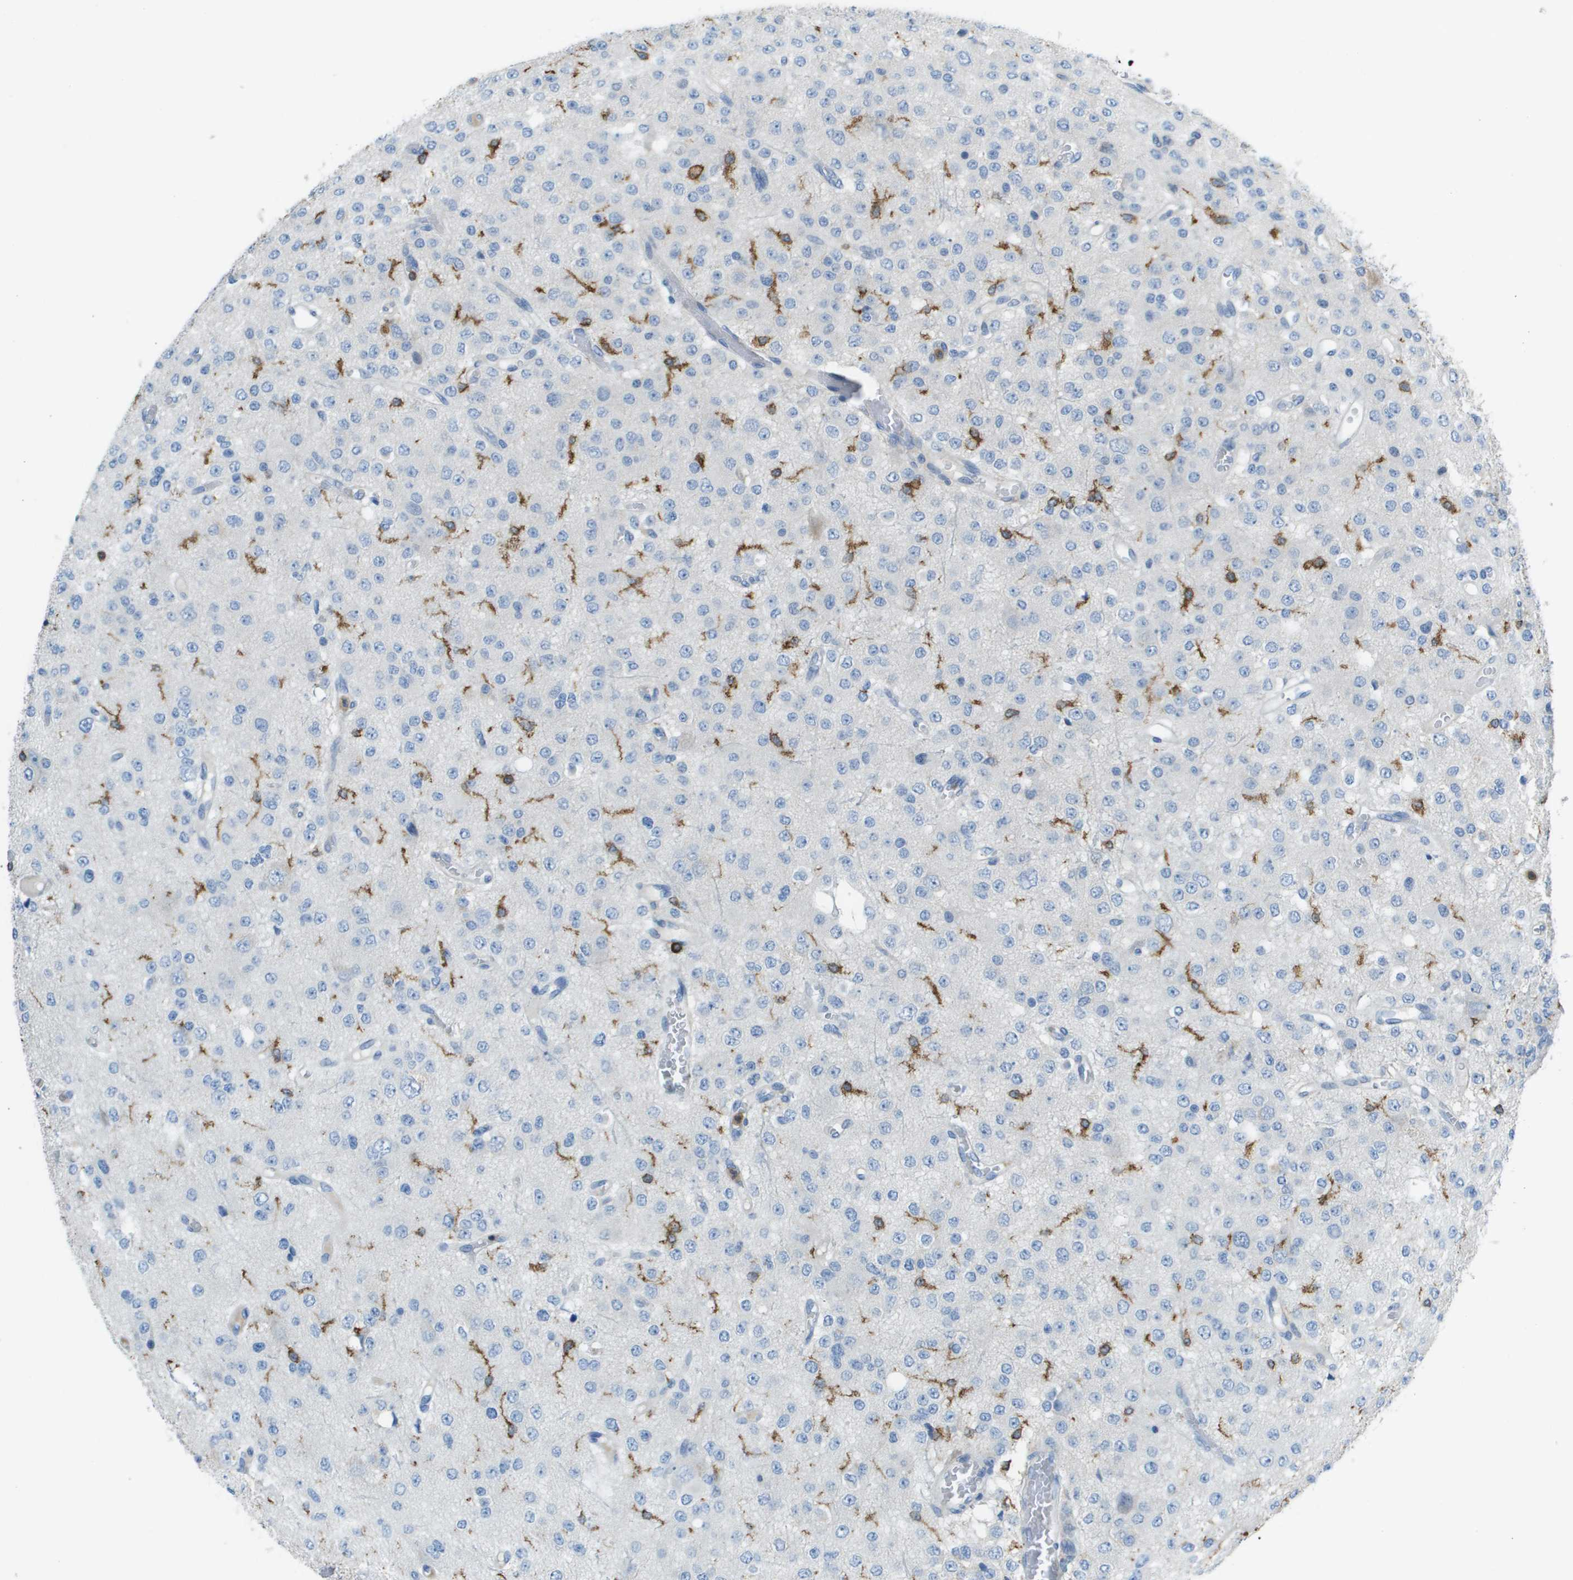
{"staining": {"intensity": "moderate", "quantity": "<25%", "location": "cytoplasmic/membranous"}, "tissue": "glioma", "cell_type": "Tumor cells", "image_type": "cancer", "snomed": [{"axis": "morphology", "description": "Glioma, malignant, Low grade"}, {"axis": "topography", "description": "Brain"}], "caption": "Brown immunohistochemical staining in human glioma demonstrates moderate cytoplasmic/membranous staining in about <25% of tumor cells. (DAB (3,3'-diaminobenzidine) IHC with brightfield microscopy, high magnification).", "gene": "APBB1IP", "patient": {"sex": "male", "age": 38}}